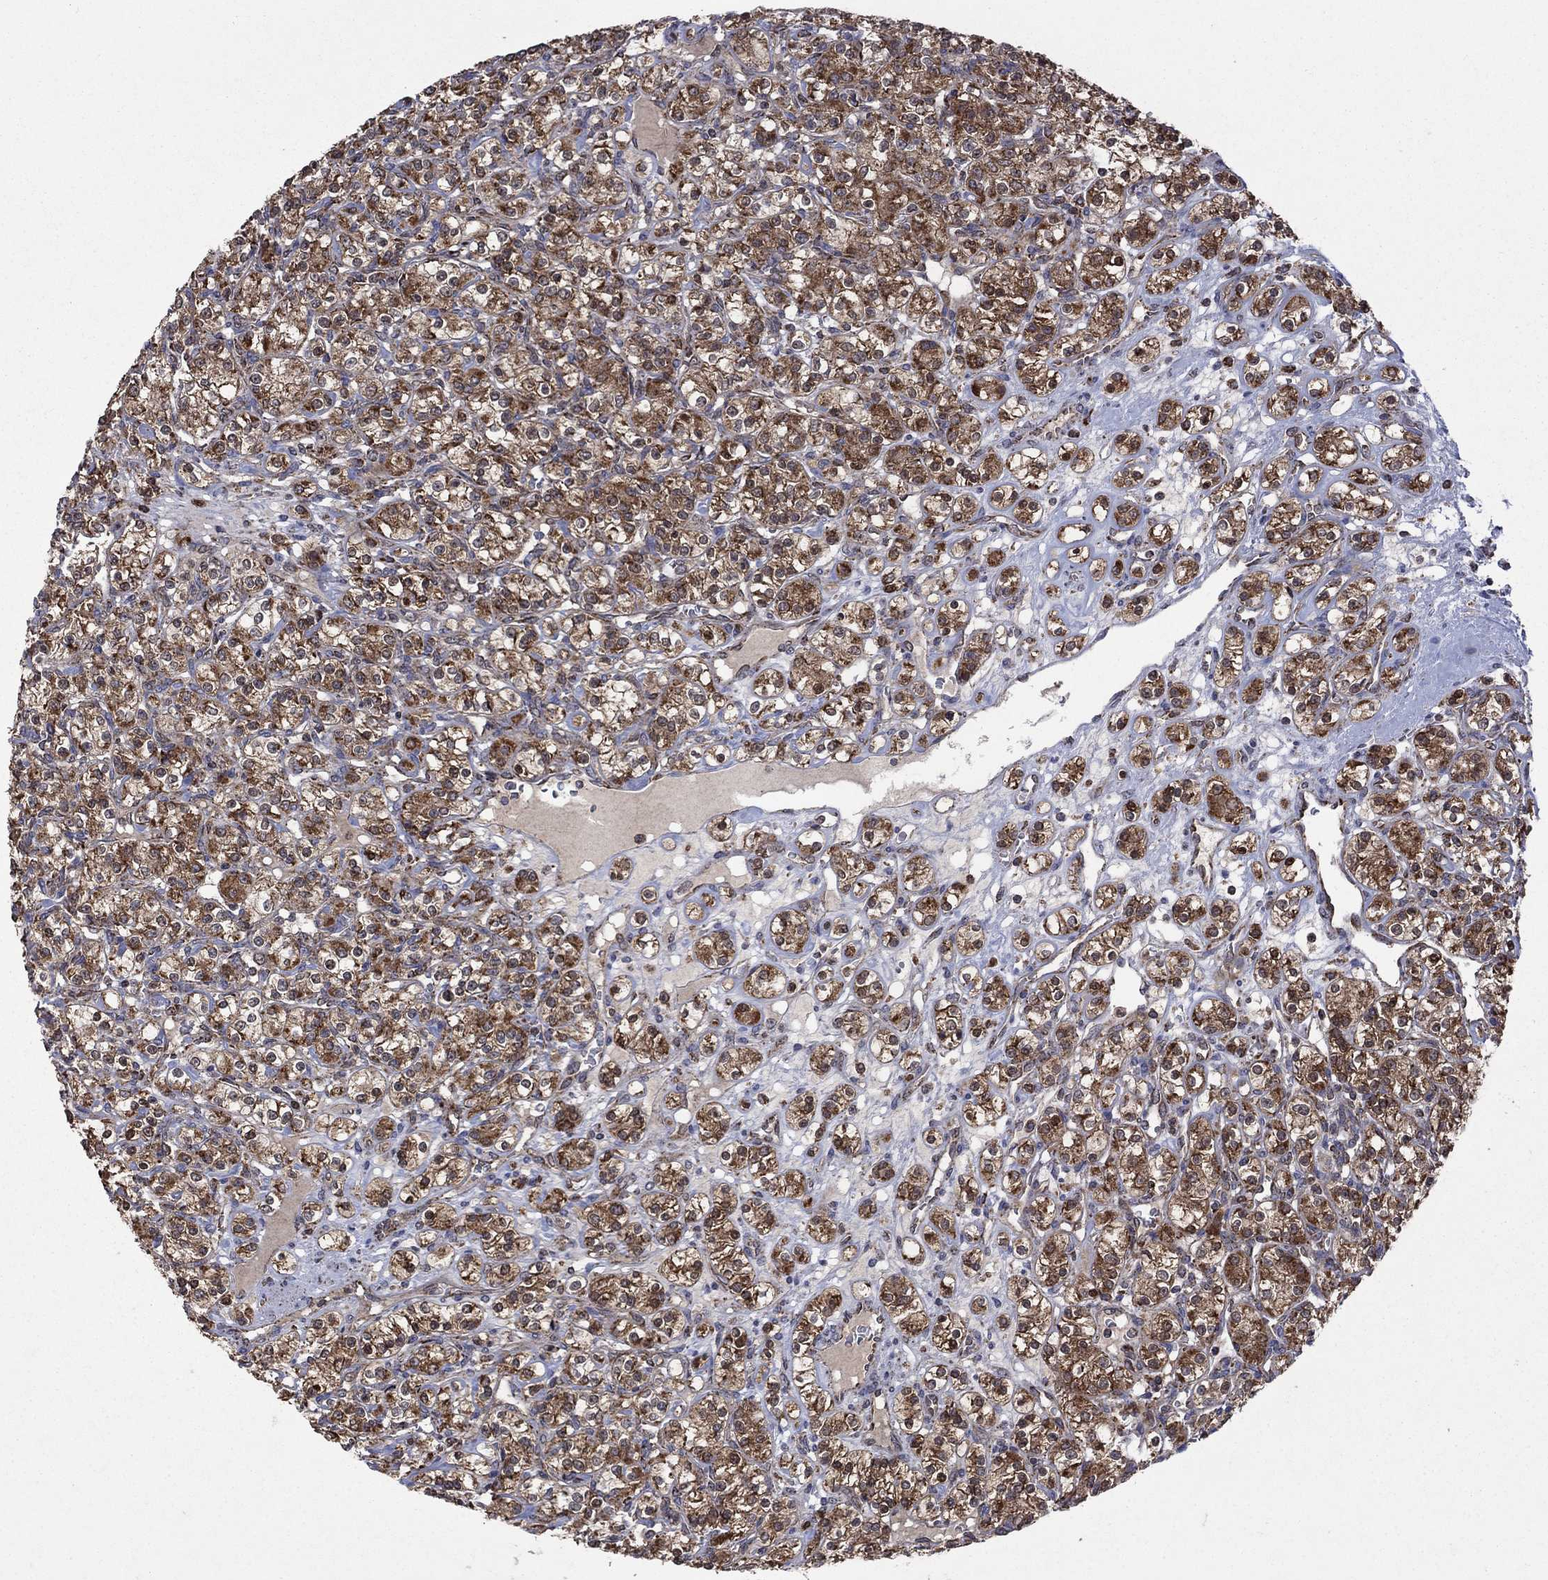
{"staining": {"intensity": "moderate", "quantity": "25%-75%", "location": "cytoplasmic/membranous"}, "tissue": "renal cancer", "cell_type": "Tumor cells", "image_type": "cancer", "snomed": [{"axis": "morphology", "description": "Adenocarcinoma, NOS"}, {"axis": "topography", "description": "Kidney"}], "caption": "Adenocarcinoma (renal) stained for a protein (brown) exhibits moderate cytoplasmic/membranous positive positivity in about 25%-75% of tumor cells.", "gene": "DPH1", "patient": {"sex": "male", "age": 77}}